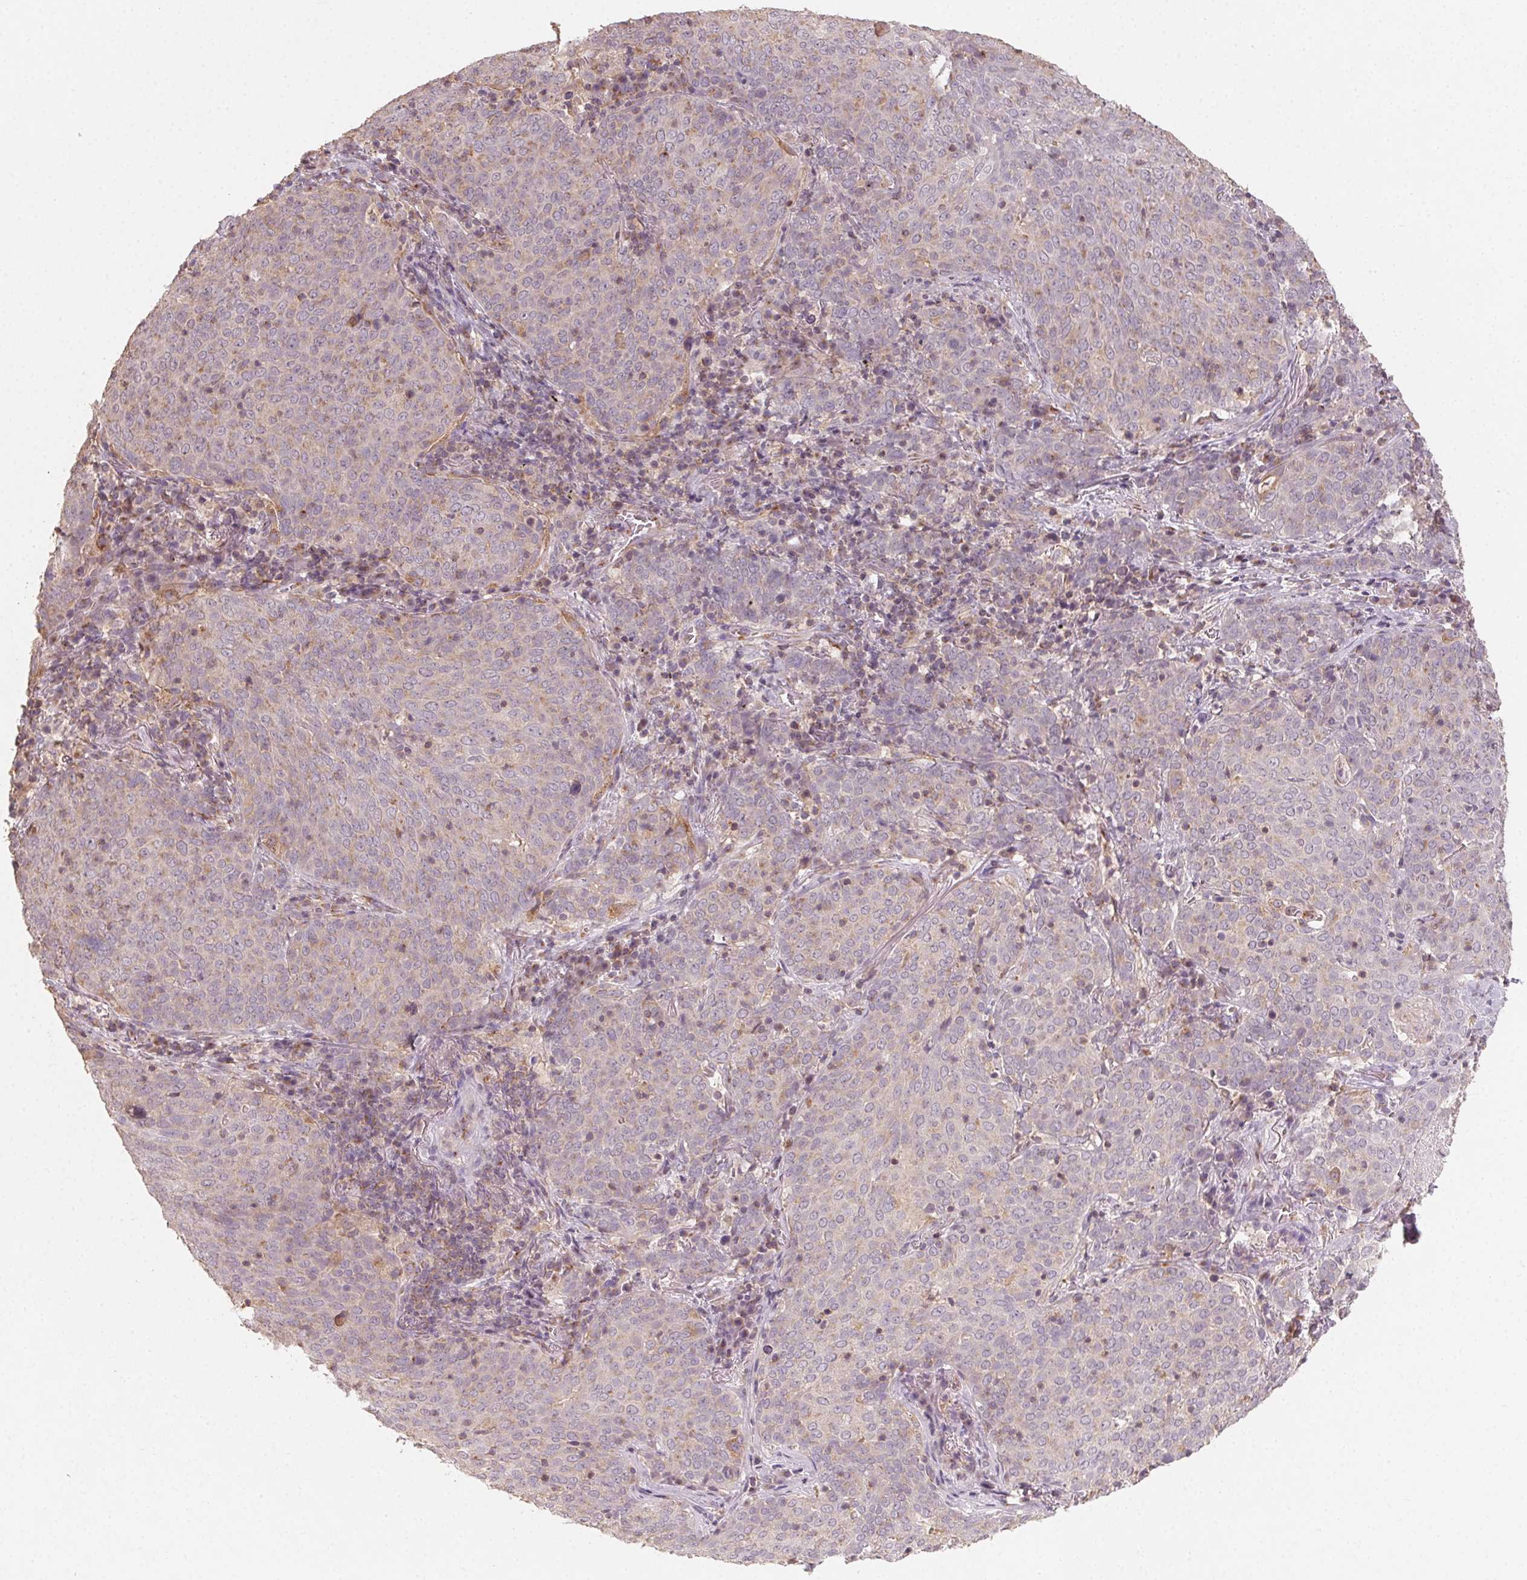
{"staining": {"intensity": "weak", "quantity": "<25%", "location": "cytoplasmic/membranous"}, "tissue": "lung cancer", "cell_type": "Tumor cells", "image_type": "cancer", "snomed": [{"axis": "morphology", "description": "Squamous cell carcinoma, NOS"}, {"axis": "topography", "description": "Lung"}], "caption": "Immunohistochemical staining of squamous cell carcinoma (lung) shows no significant expression in tumor cells. (Immunohistochemistry, brightfield microscopy, high magnification).", "gene": "AP1S1", "patient": {"sex": "male", "age": 82}}